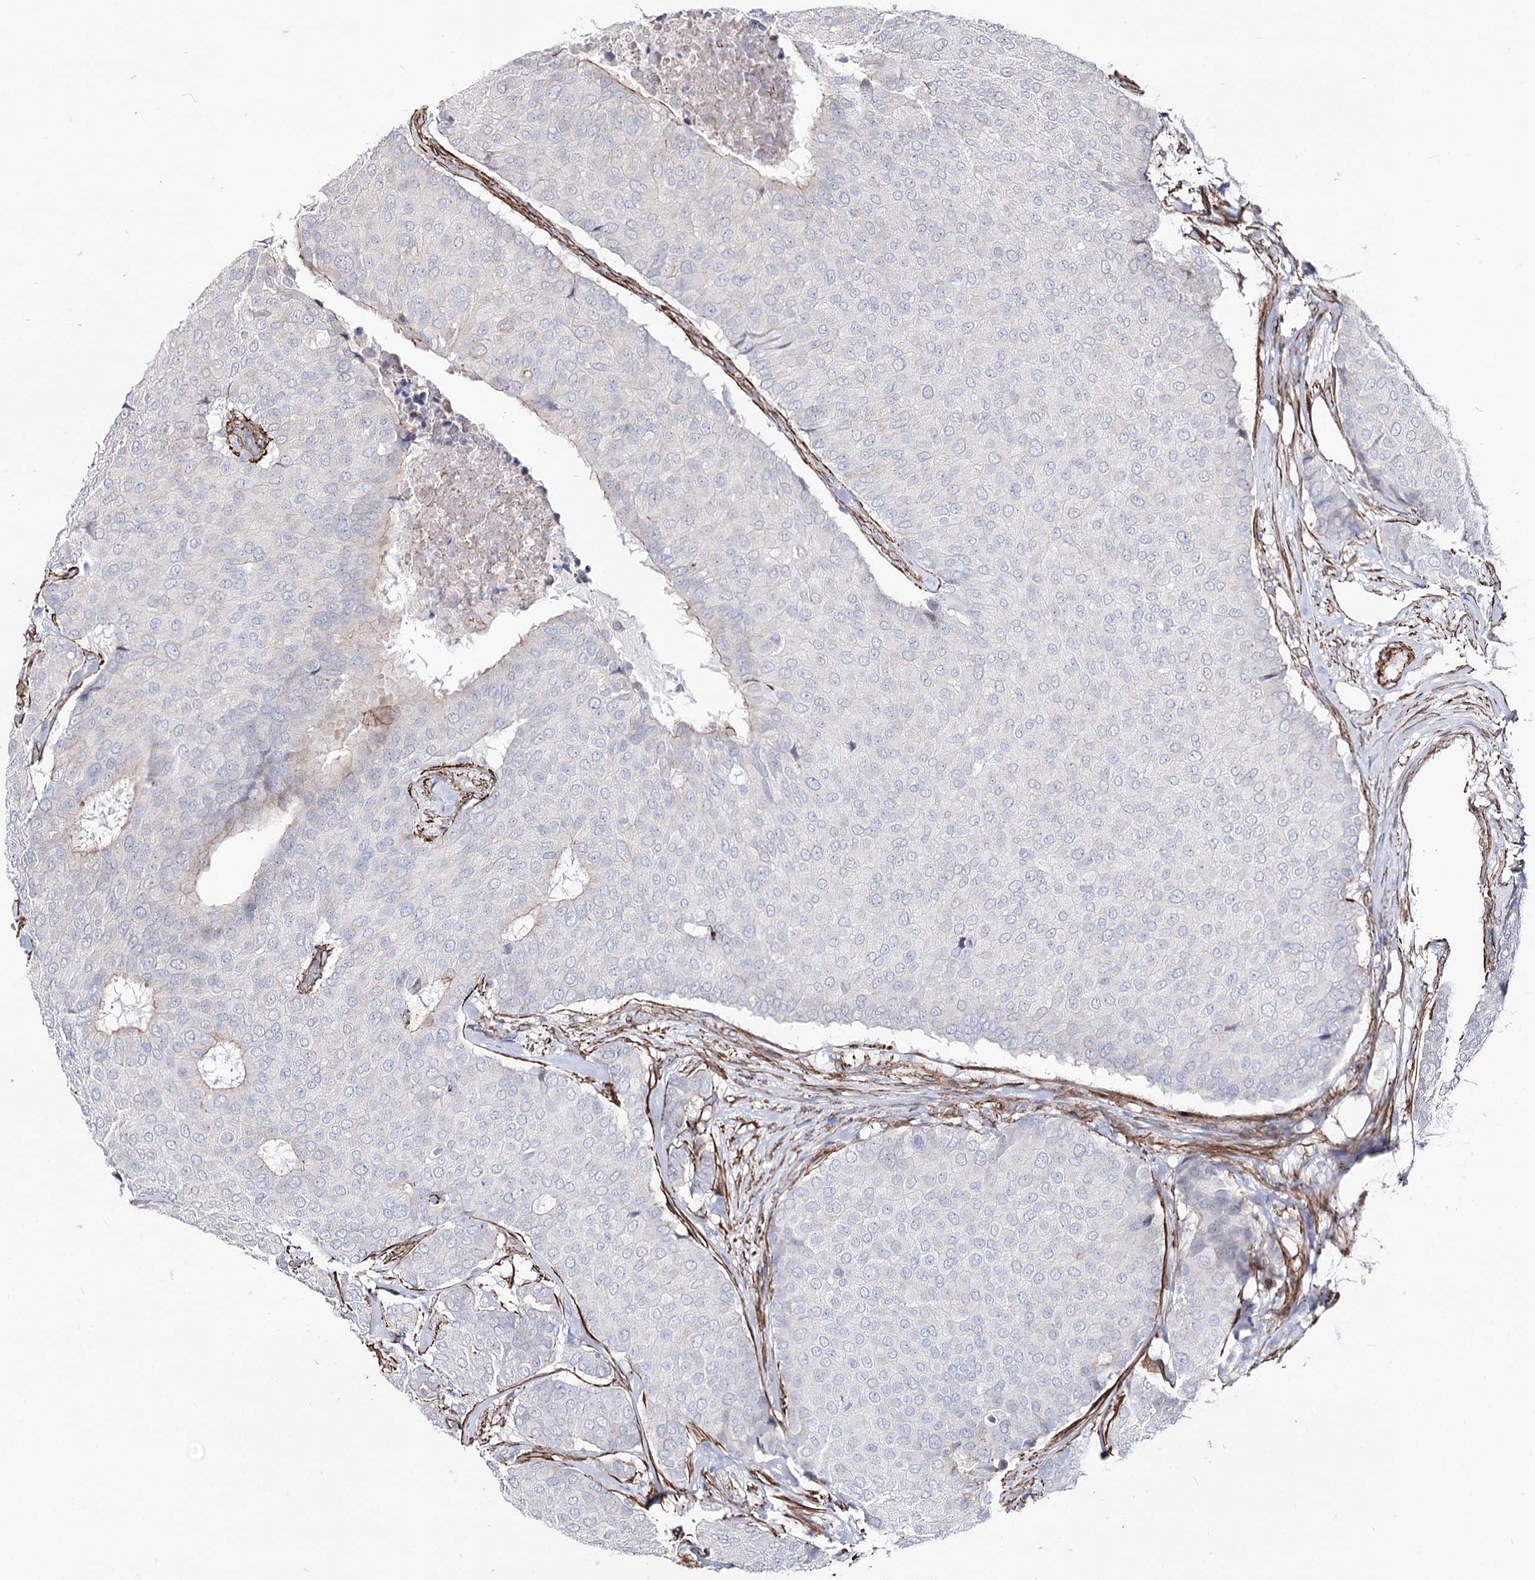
{"staining": {"intensity": "negative", "quantity": "none", "location": "none"}, "tissue": "breast cancer", "cell_type": "Tumor cells", "image_type": "cancer", "snomed": [{"axis": "morphology", "description": "Duct carcinoma"}, {"axis": "topography", "description": "Breast"}], "caption": "Tumor cells show no significant protein positivity in breast cancer. (Stains: DAB (3,3'-diaminobenzidine) immunohistochemistry with hematoxylin counter stain, Microscopy: brightfield microscopy at high magnification).", "gene": "ARHGAP20", "patient": {"sex": "female", "age": 75}}